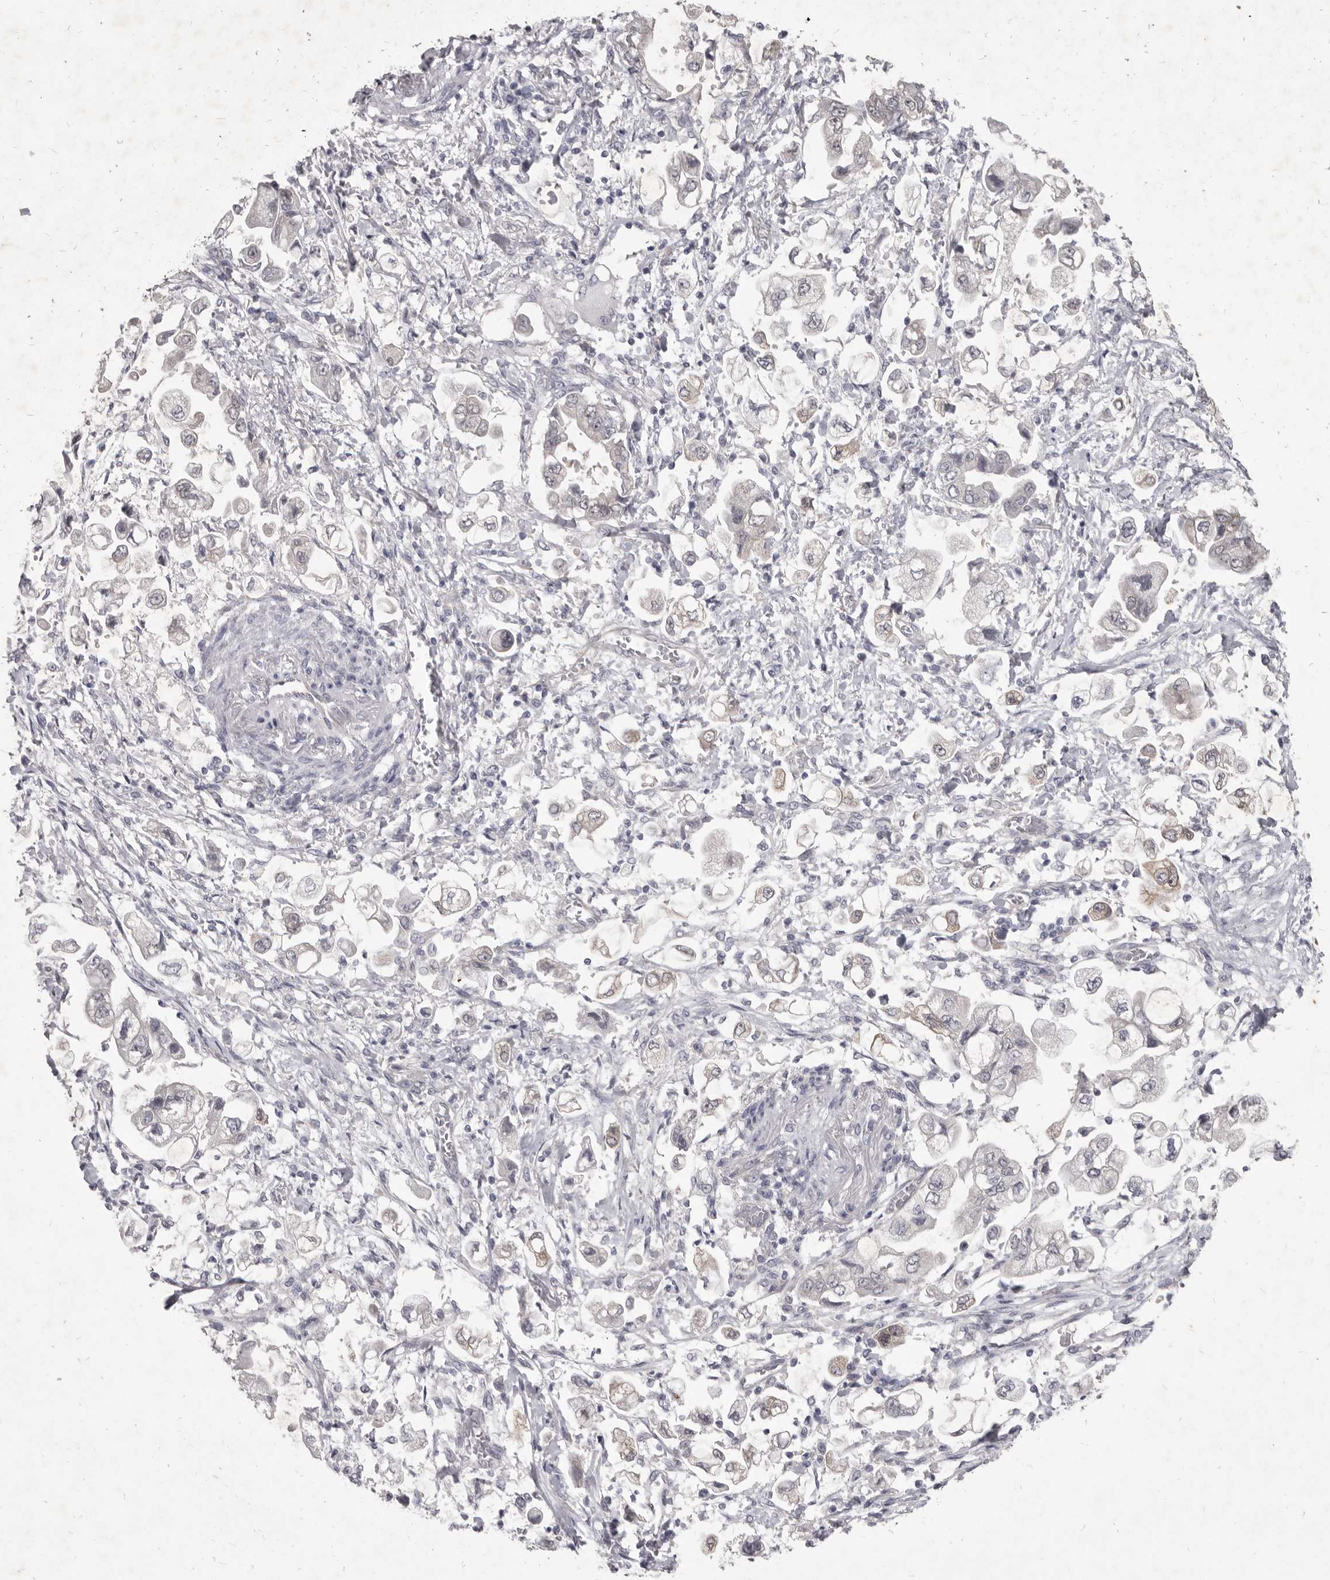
{"staining": {"intensity": "weak", "quantity": "<25%", "location": "cytoplasmic/membranous"}, "tissue": "stomach cancer", "cell_type": "Tumor cells", "image_type": "cancer", "snomed": [{"axis": "morphology", "description": "Adenocarcinoma, NOS"}, {"axis": "topography", "description": "Stomach"}], "caption": "Tumor cells are negative for protein expression in human adenocarcinoma (stomach).", "gene": "GSK3B", "patient": {"sex": "male", "age": 62}}